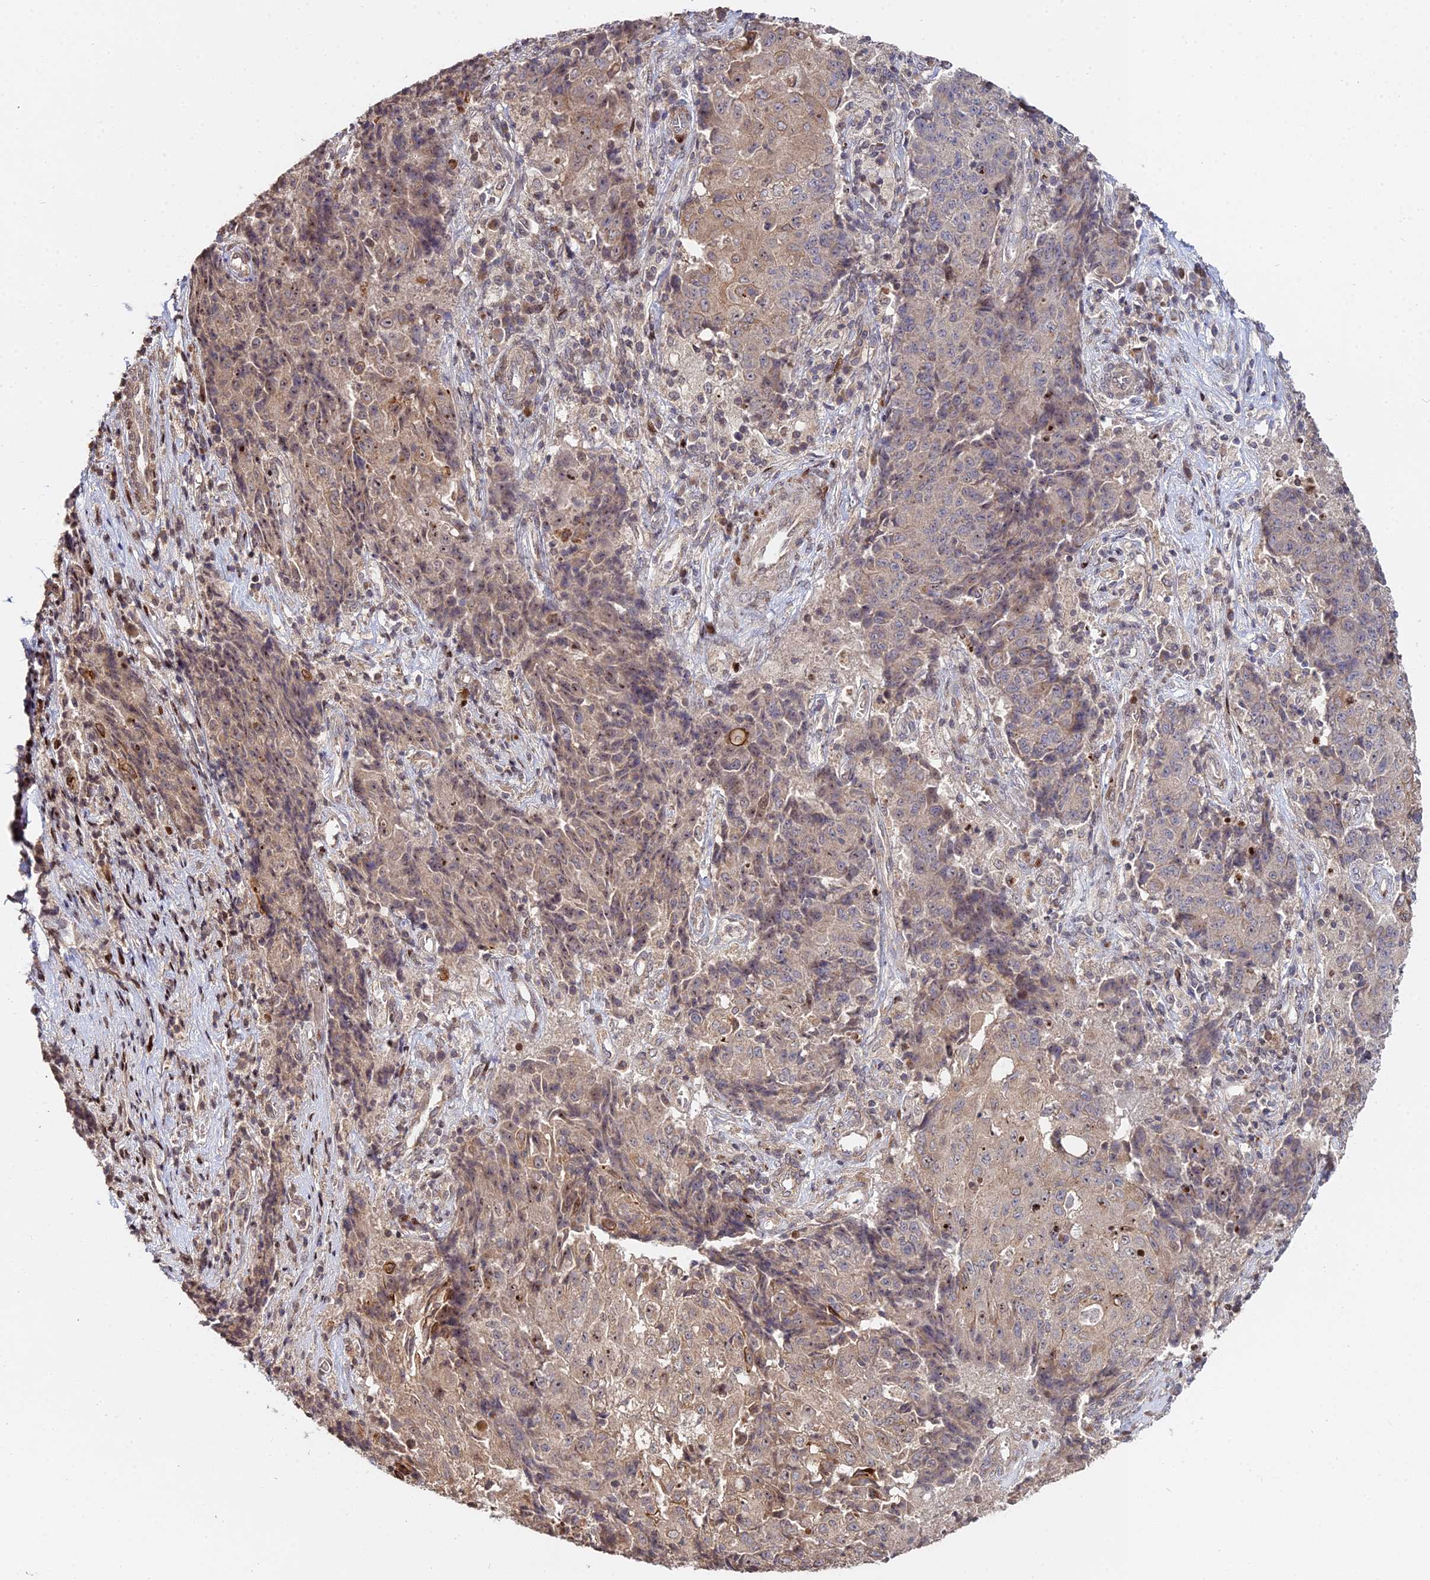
{"staining": {"intensity": "weak", "quantity": ">75%", "location": "cytoplasmic/membranous,nuclear"}, "tissue": "ovarian cancer", "cell_type": "Tumor cells", "image_type": "cancer", "snomed": [{"axis": "morphology", "description": "Carcinoma, endometroid"}, {"axis": "topography", "description": "Ovary"}], "caption": "Immunohistochemistry (DAB (3,3'-diaminobenzidine)) staining of ovarian cancer shows weak cytoplasmic/membranous and nuclear protein positivity in approximately >75% of tumor cells.", "gene": "RBMS2", "patient": {"sex": "female", "age": 42}}